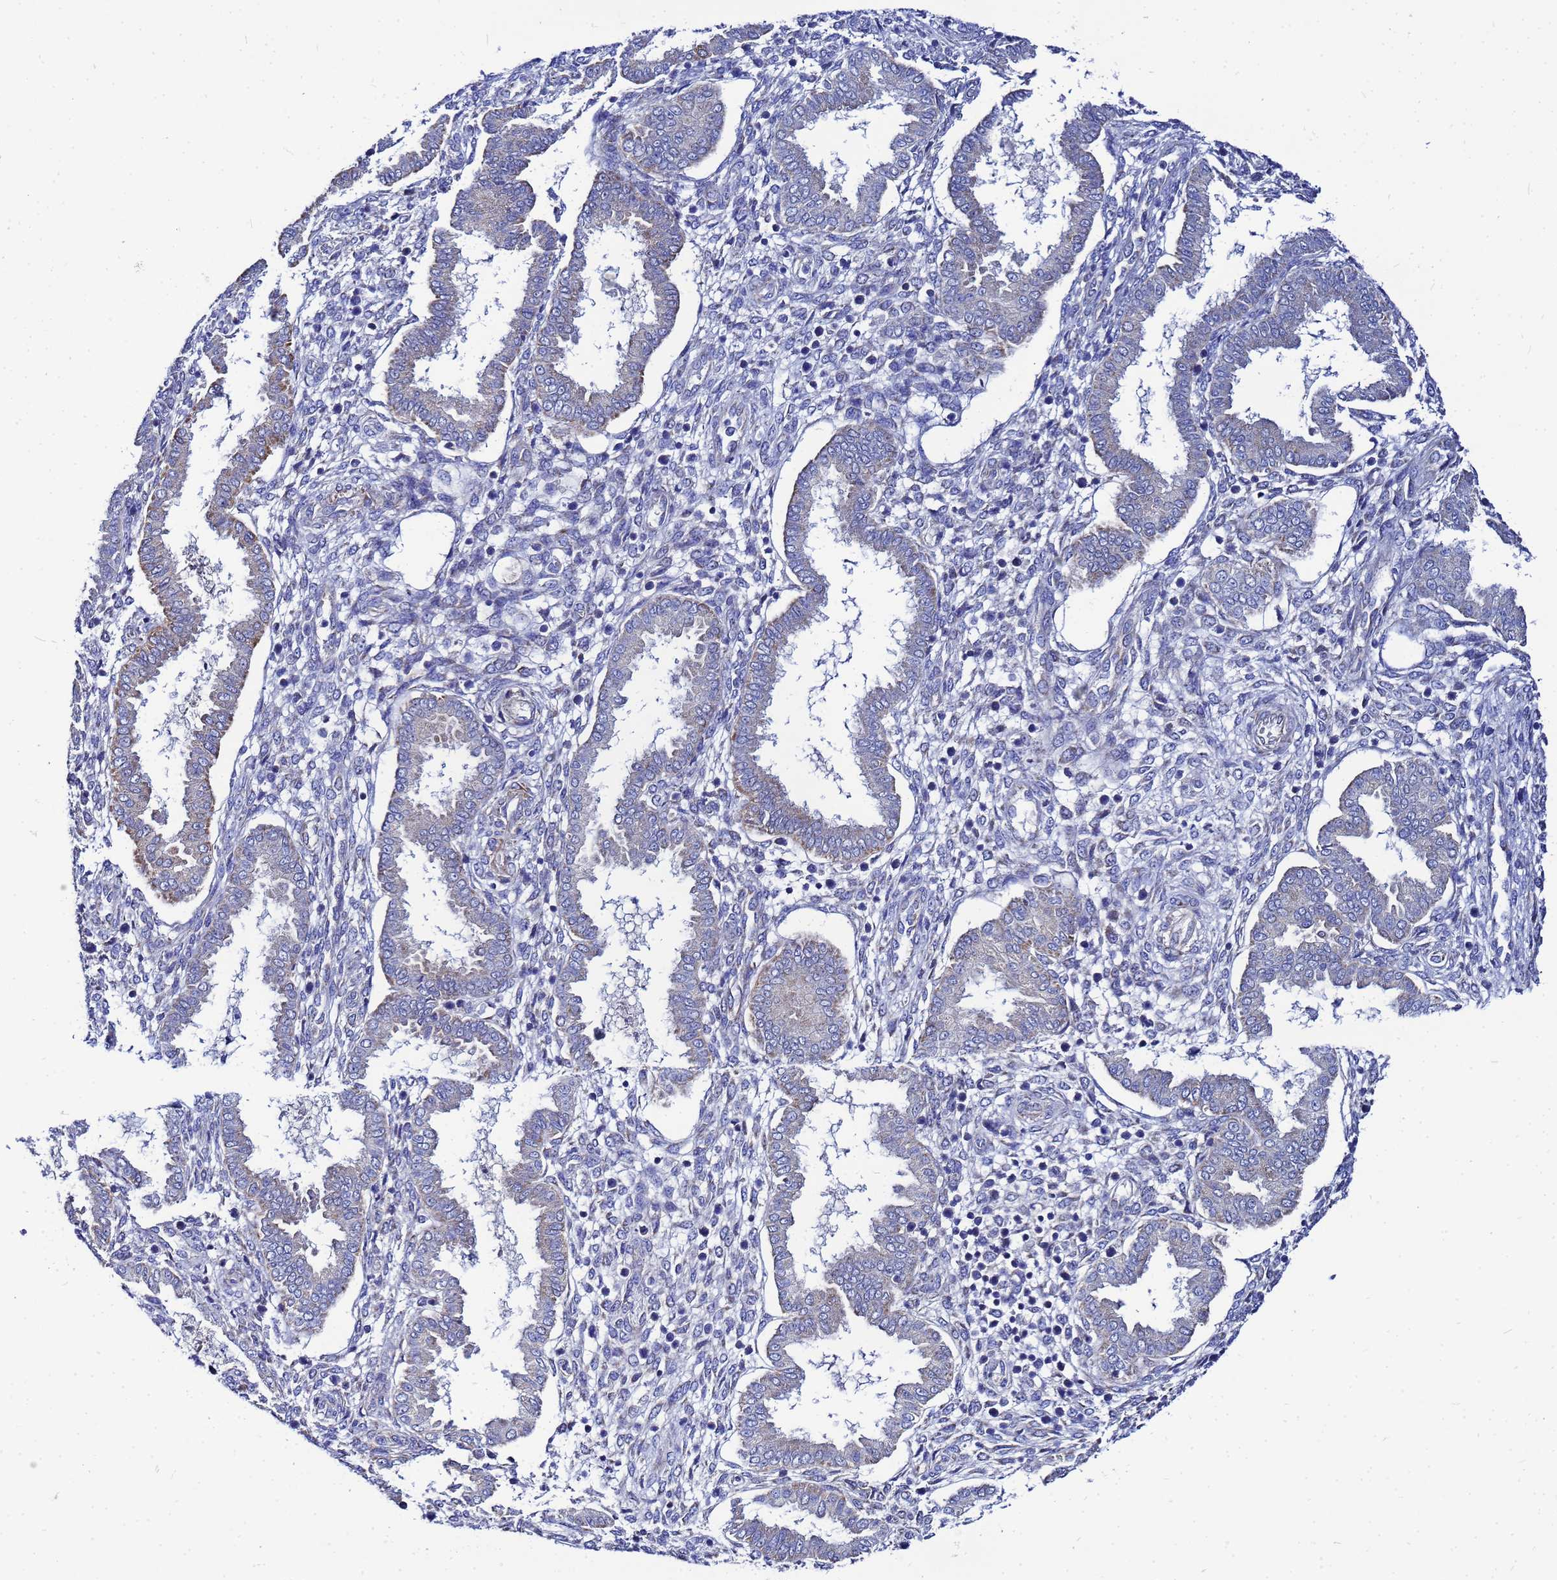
{"staining": {"intensity": "negative", "quantity": "none", "location": "none"}, "tissue": "endometrium", "cell_type": "Cells in endometrial stroma", "image_type": "normal", "snomed": [{"axis": "morphology", "description": "Normal tissue, NOS"}, {"axis": "topography", "description": "Endometrium"}], "caption": "A high-resolution photomicrograph shows IHC staining of benign endometrium, which displays no significant positivity in cells in endometrial stroma. (IHC, brightfield microscopy, high magnification).", "gene": "FAHD2A", "patient": {"sex": "female", "age": 24}}